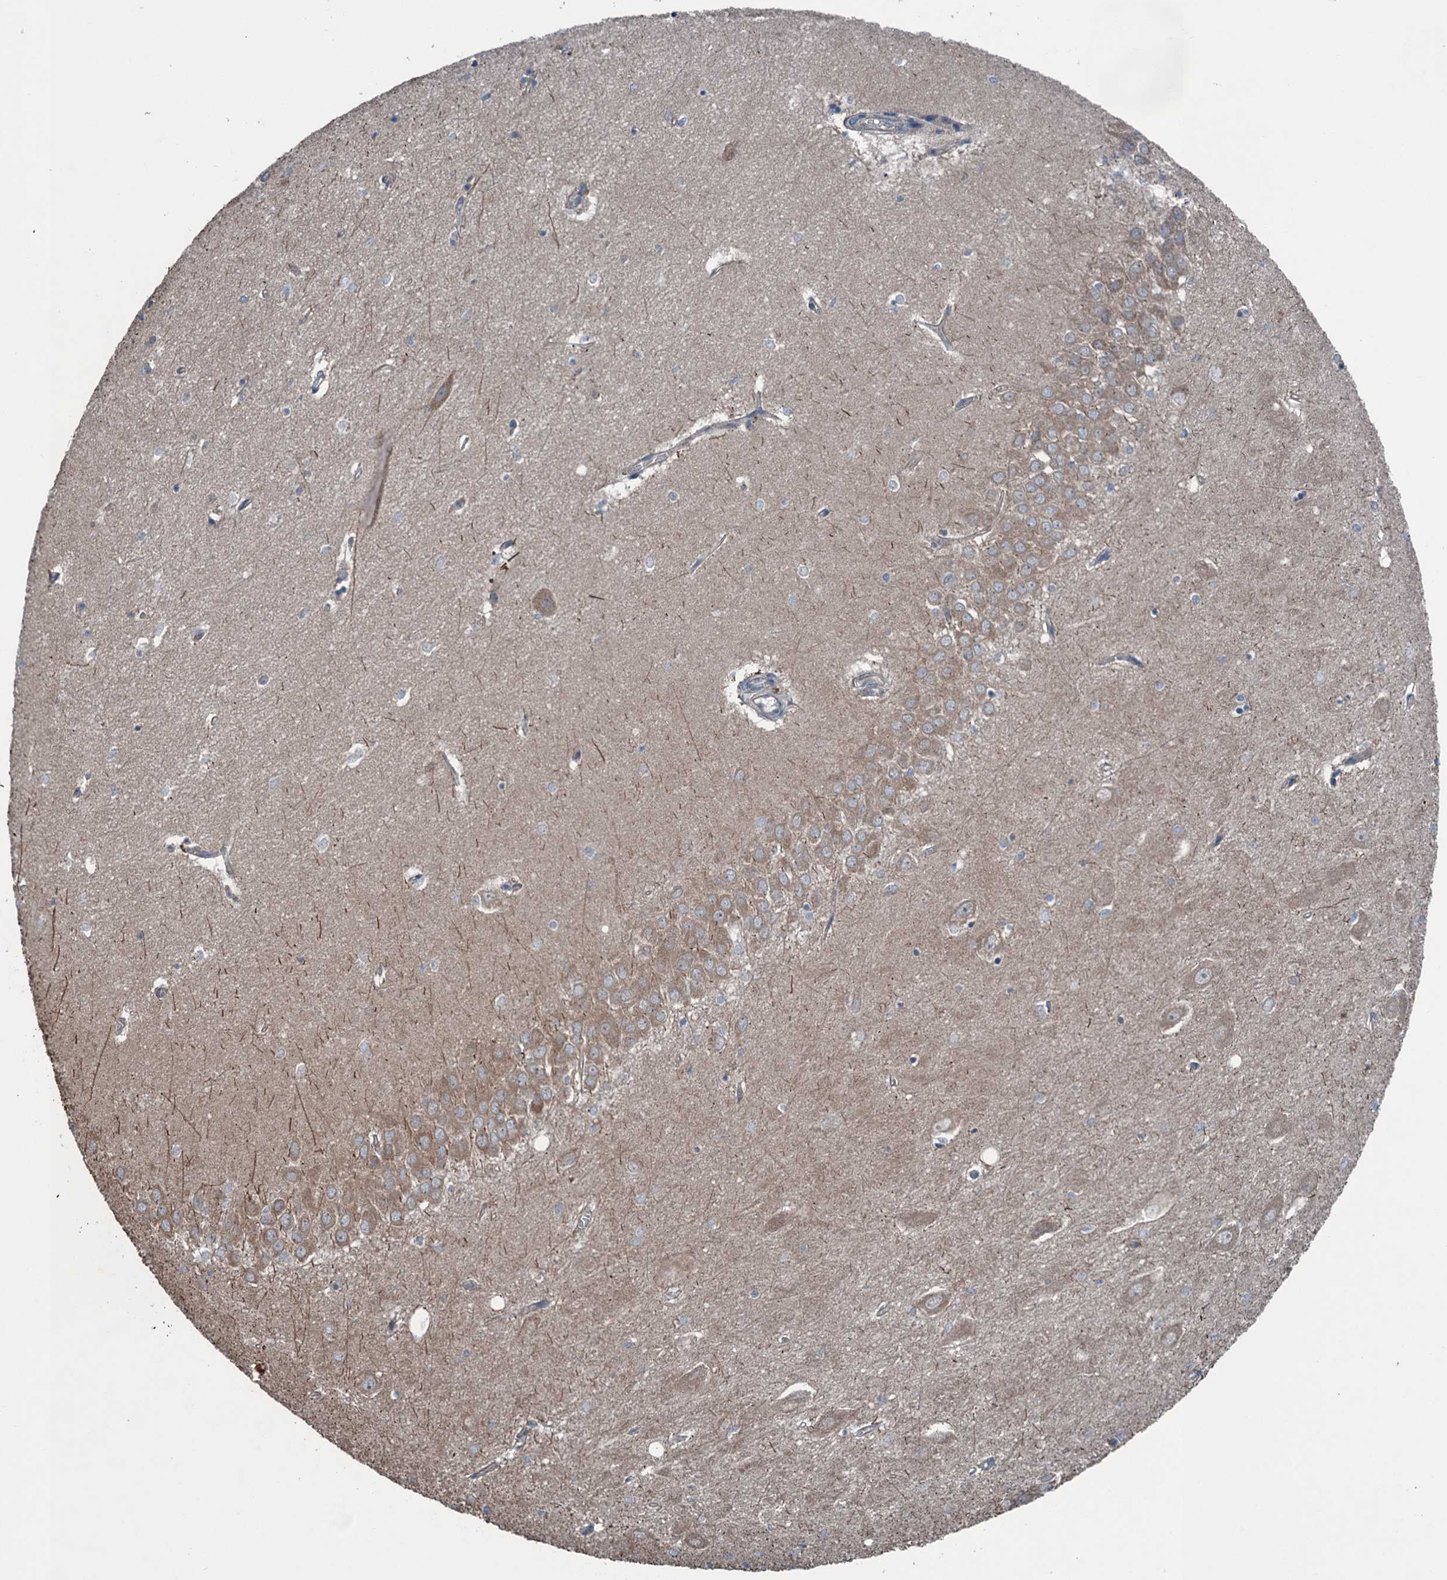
{"staining": {"intensity": "negative", "quantity": "none", "location": "none"}, "tissue": "hippocampus", "cell_type": "Glial cells", "image_type": "normal", "snomed": [{"axis": "morphology", "description": "Normal tissue, NOS"}, {"axis": "topography", "description": "Hippocampus"}], "caption": "A micrograph of hippocampus stained for a protein demonstrates no brown staining in glial cells. (Brightfield microscopy of DAB (3,3'-diaminobenzidine) immunohistochemistry (IHC) at high magnification).", "gene": "TRAPPC8", "patient": {"sex": "female", "age": 64}}